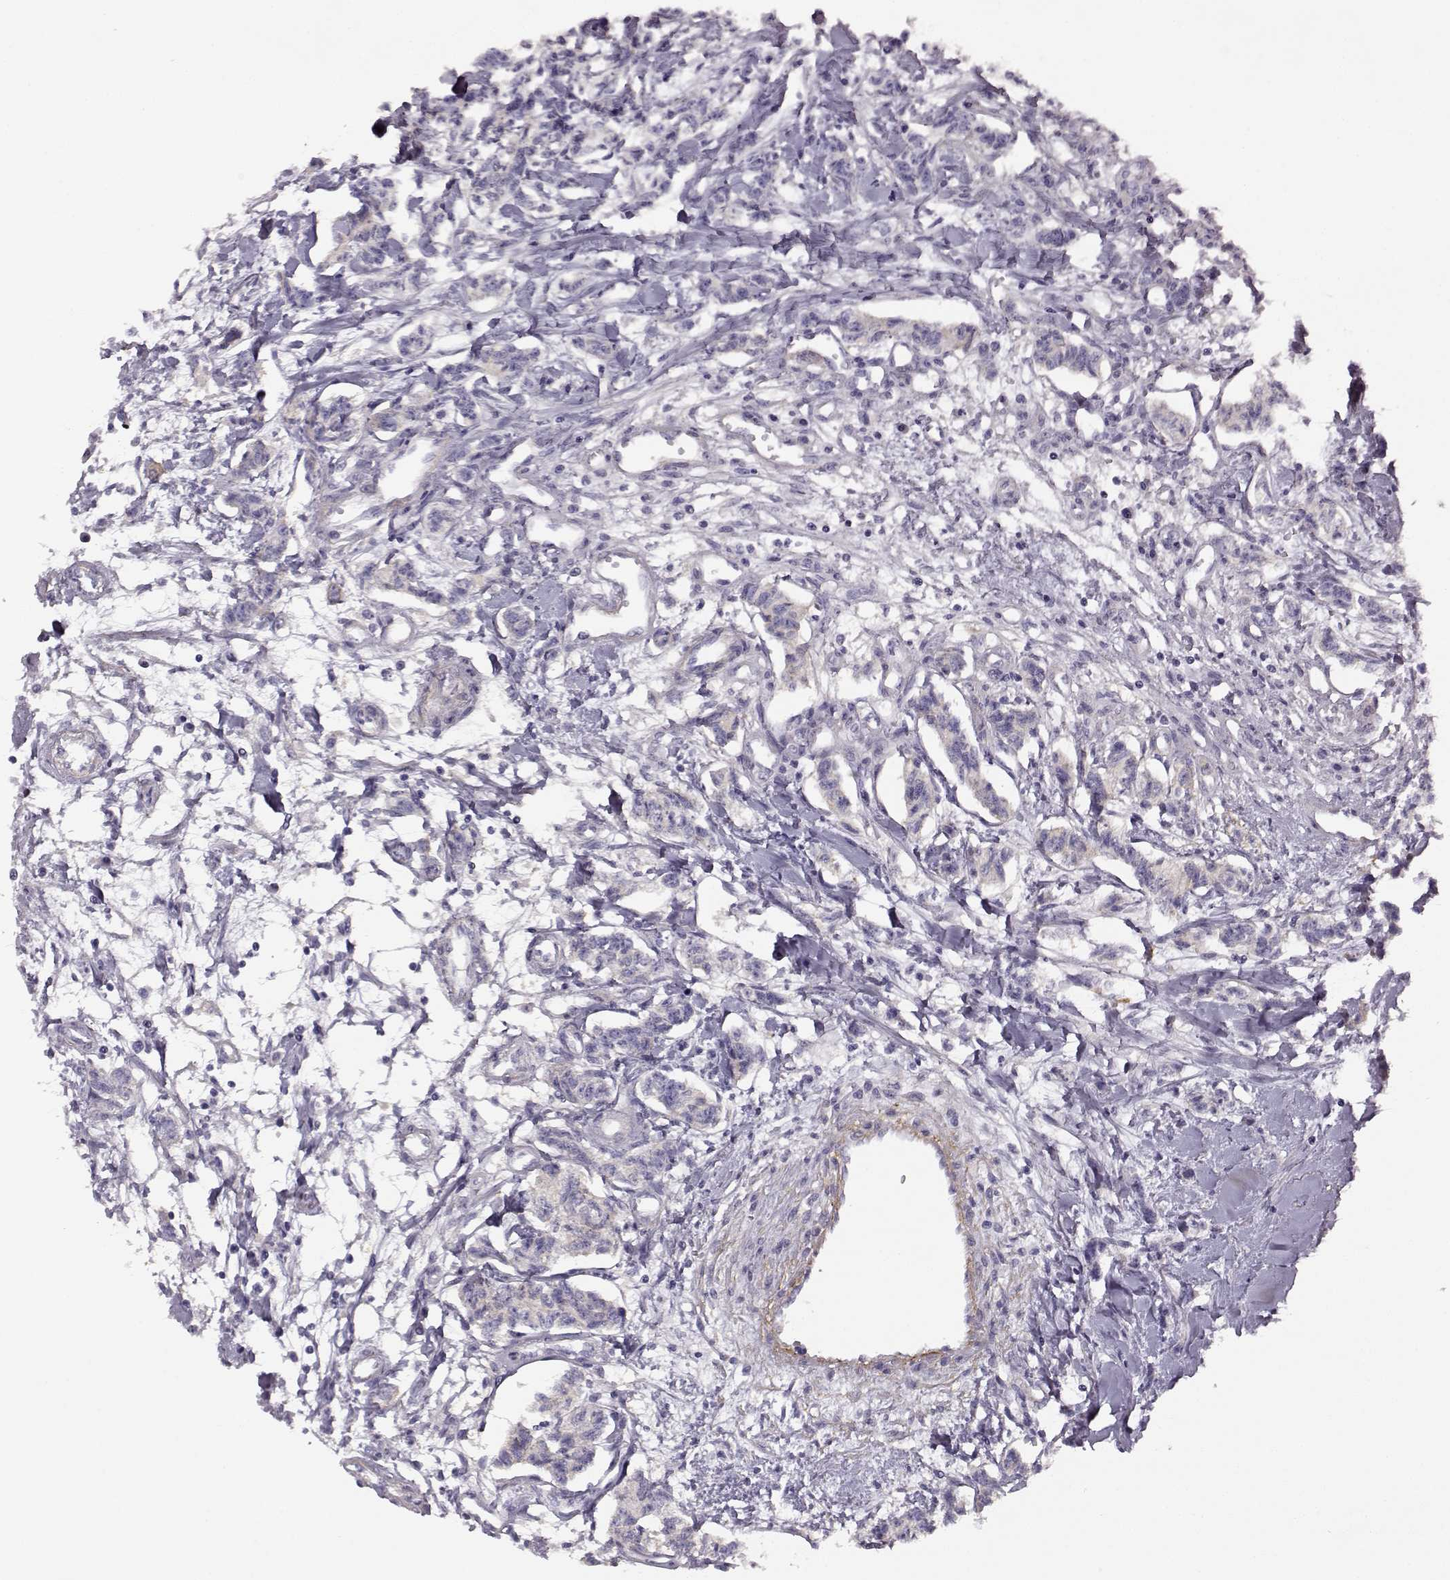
{"staining": {"intensity": "weak", "quantity": "<25%", "location": "cytoplasmic/membranous"}, "tissue": "carcinoid", "cell_type": "Tumor cells", "image_type": "cancer", "snomed": [{"axis": "morphology", "description": "Carcinoid, malignant, NOS"}, {"axis": "topography", "description": "Kidney"}], "caption": "Micrograph shows no significant protein expression in tumor cells of carcinoid.", "gene": "TRIM69", "patient": {"sex": "female", "age": 41}}